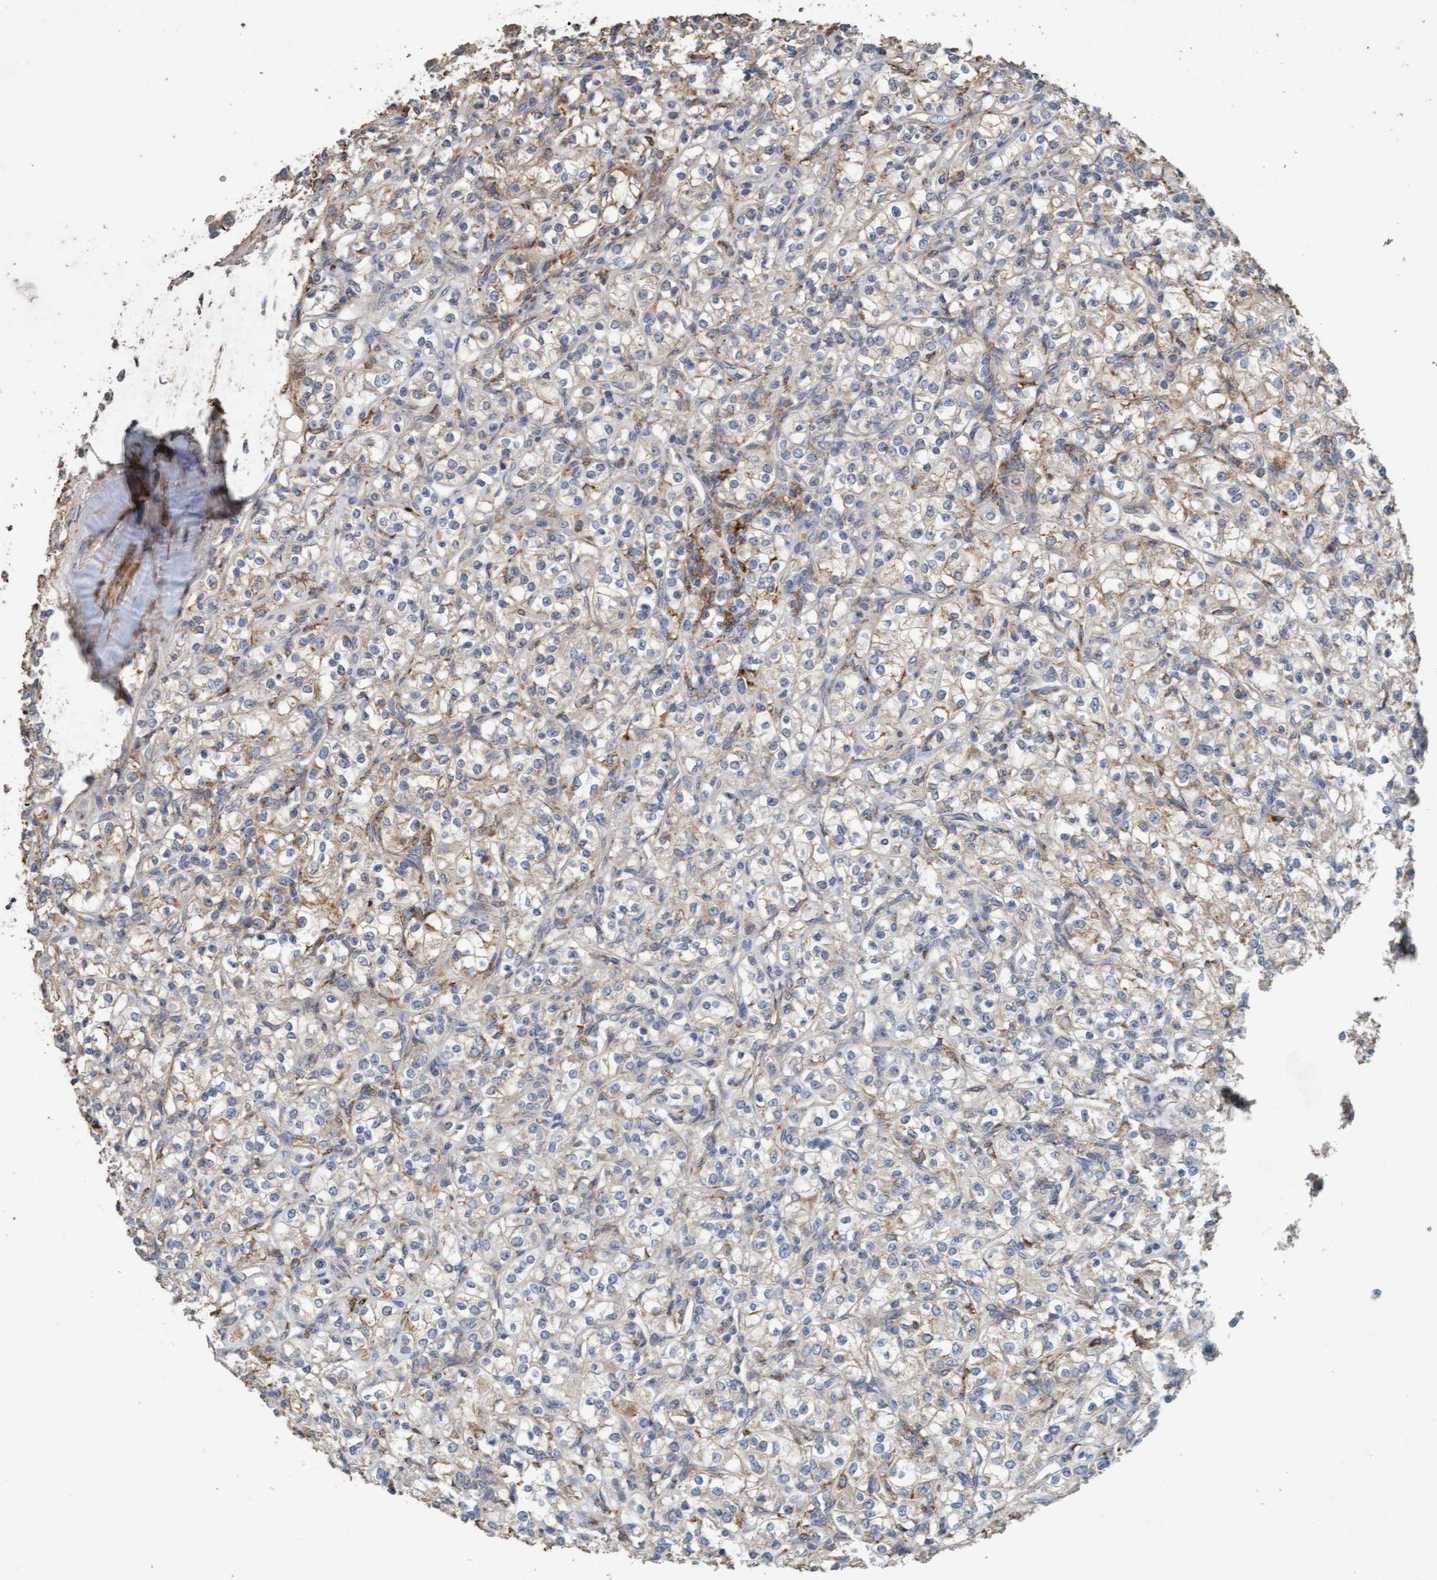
{"staining": {"intensity": "negative", "quantity": "none", "location": "none"}, "tissue": "renal cancer", "cell_type": "Tumor cells", "image_type": "cancer", "snomed": [{"axis": "morphology", "description": "Adenocarcinoma, NOS"}, {"axis": "topography", "description": "Kidney"}], "caption": "High power microscopy photomicrograph of an IHC image of adenocarcinoma (renal), revealing no significant staining in tumor cells. (DAB (3,3'-diaminobenzidine) IHC with hematoxylin counter stain).", "gene": "LONRF1", "patient": {"sex": "male", "age": 77}}